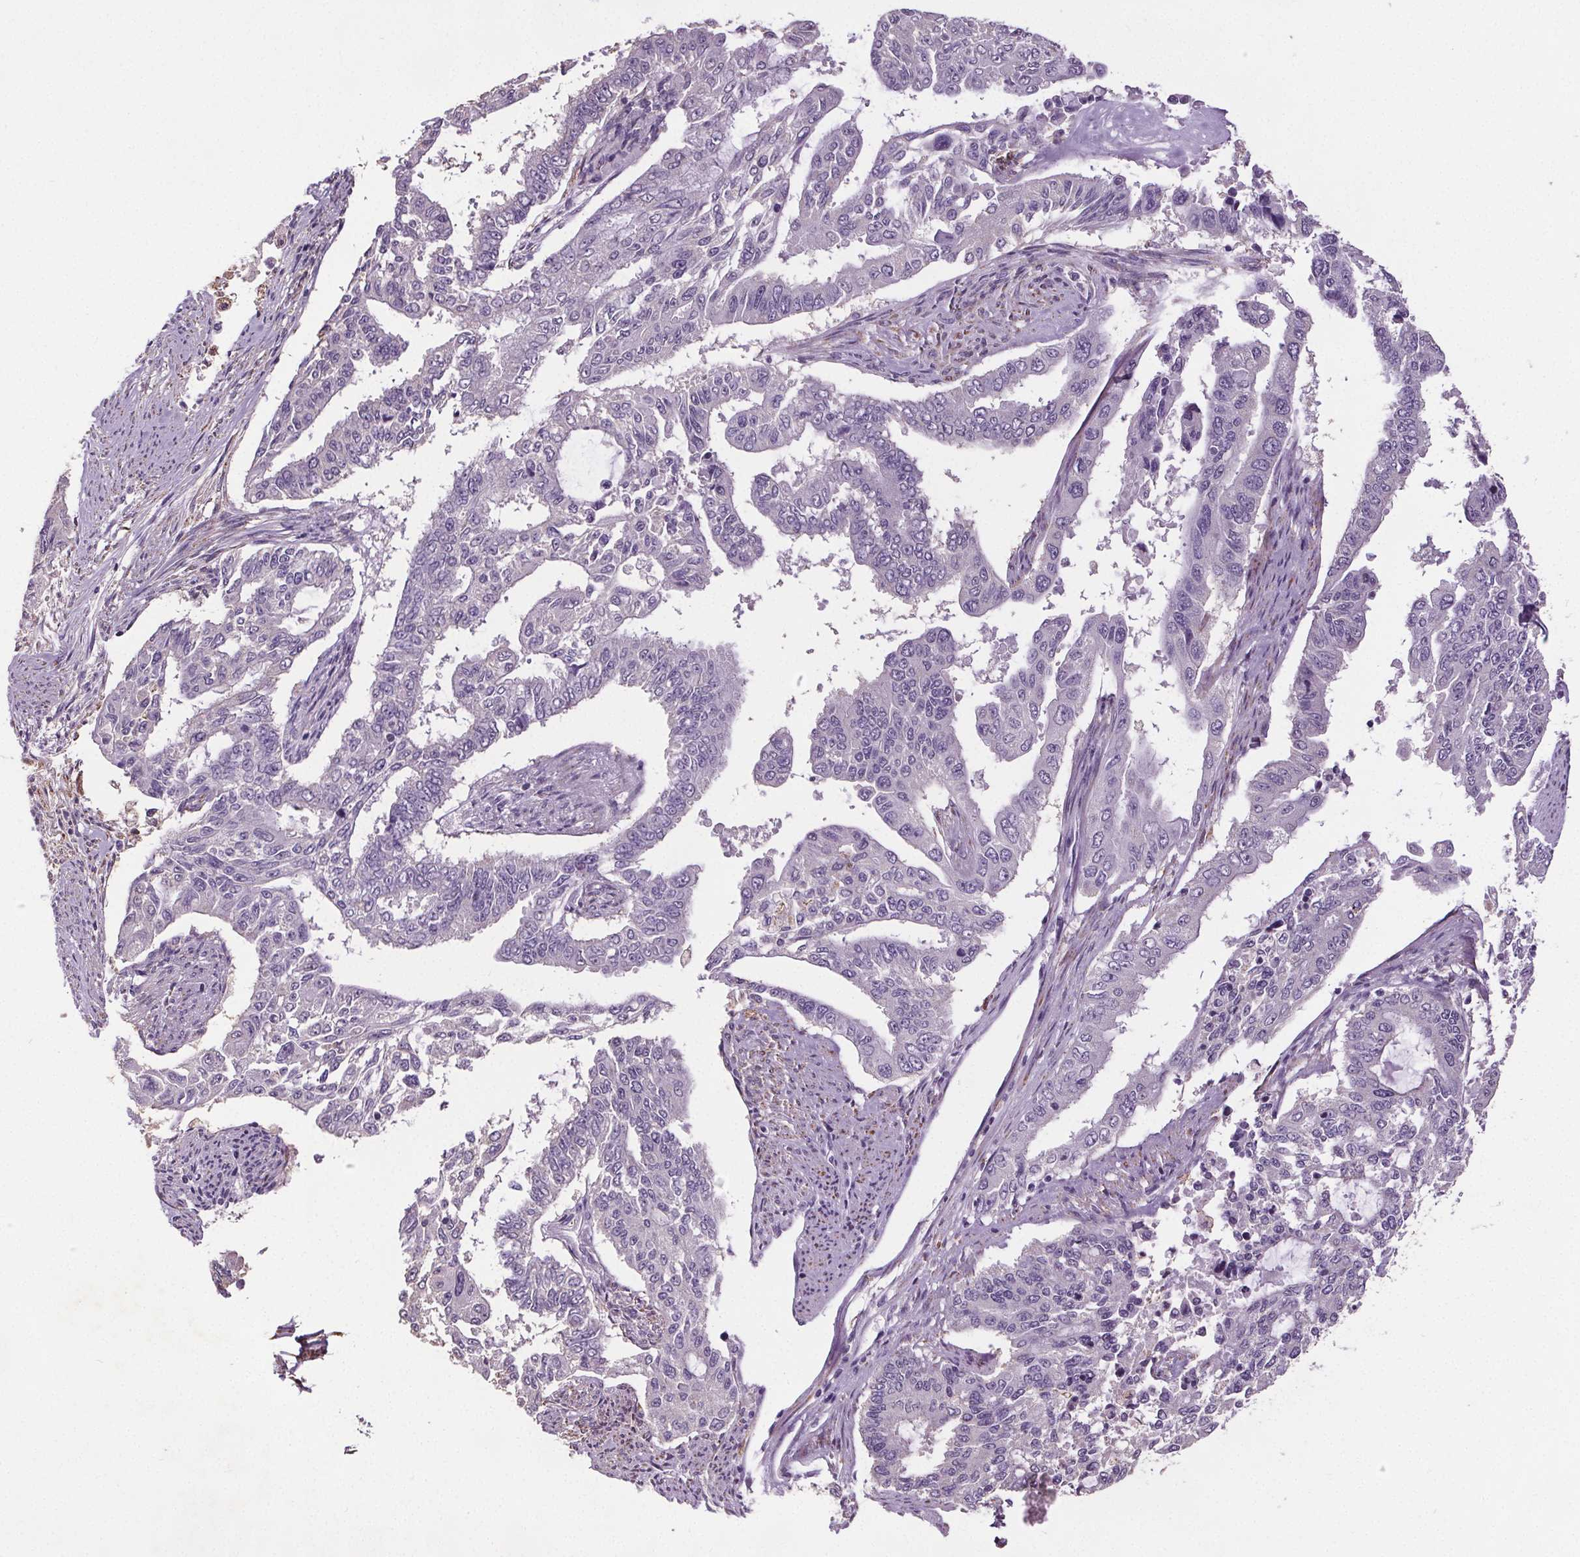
{"staining": {"intensity": "negative", "quantity": "none", "location": "none"}, "tissue": "endometrial cancer", "cell_type": "Tumor cells", "image_type": "cancer", "snomed": [{"axis": "morphology", "description": "Adenocarcinoma, NOS"}, {"axis": "topography", "description": "Uterus"}], "caption": "This is an immunohistochemistry micrograph of human endometrial cancer (adenocarcinoma). There is no staining in tumor cells.", "gene": "GPIHBP1", "patient": {"sex": "female", "age": 59}}